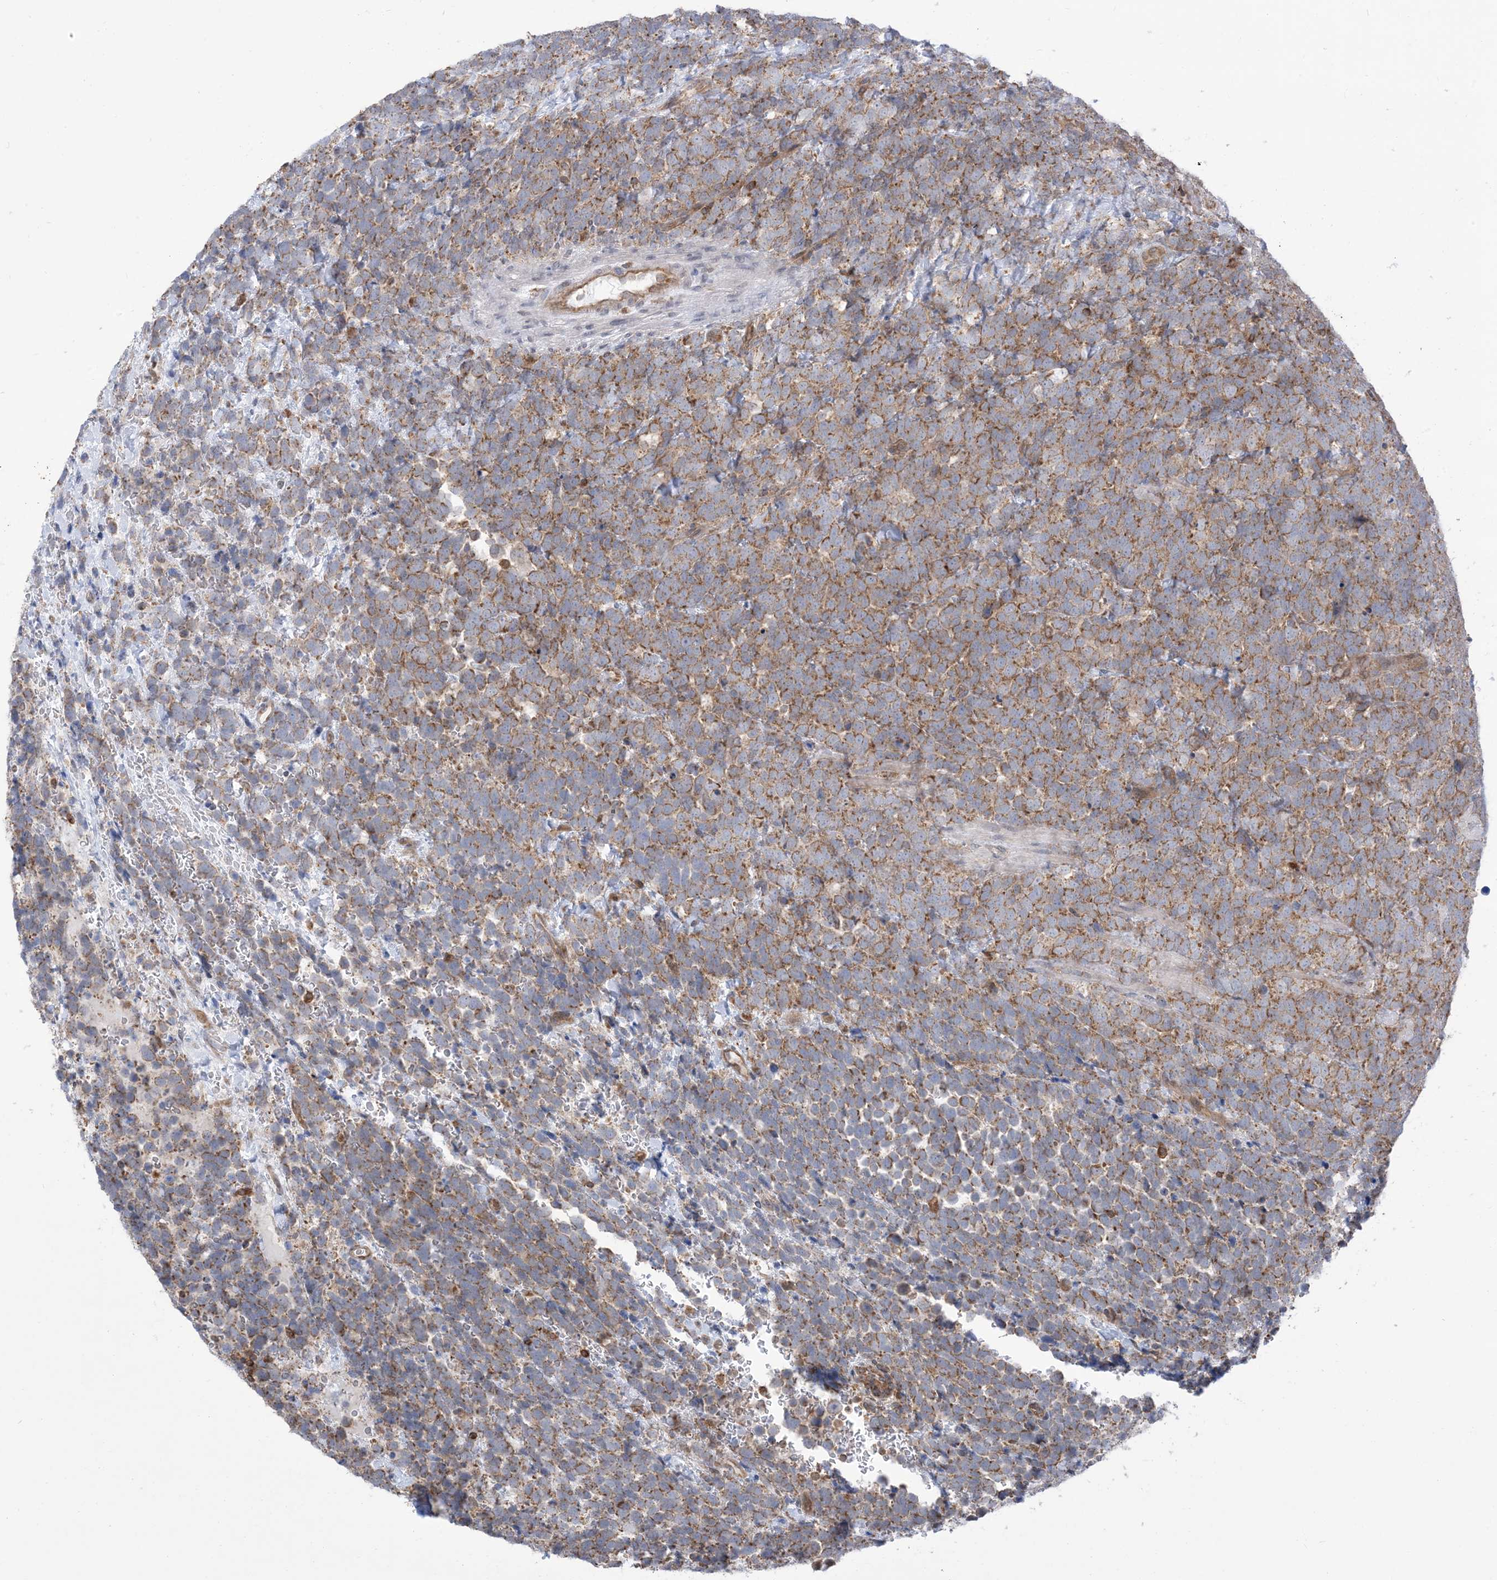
{"staining": {"intensity": "moderate", "quantity": ">75%", "location": "cytoplasmic/membranous"}, "tissue": "urothelial cancer", "cell_type": "Tumor cells", "image_type": "cancer", "snomed": [{"axis": "morphology", "description": "Urothelial carcinoma, High grade"}, {"axis": "topography", "description": "Urinary bladder"}], "caption": "Protein expression analysis of urothelial carcinoma (high-grade) demonstrates moderate cytoplasmic/membranous positivity in approximately >75% of tumor cells. Using DAB (3,3'-diaminobenzidine) (brown) and hematoxylin (blue) stains, captured at high magnification using brightfield microscopy.", "gene": "CASP4", "patient": {"sex": "female", "age": 82}}